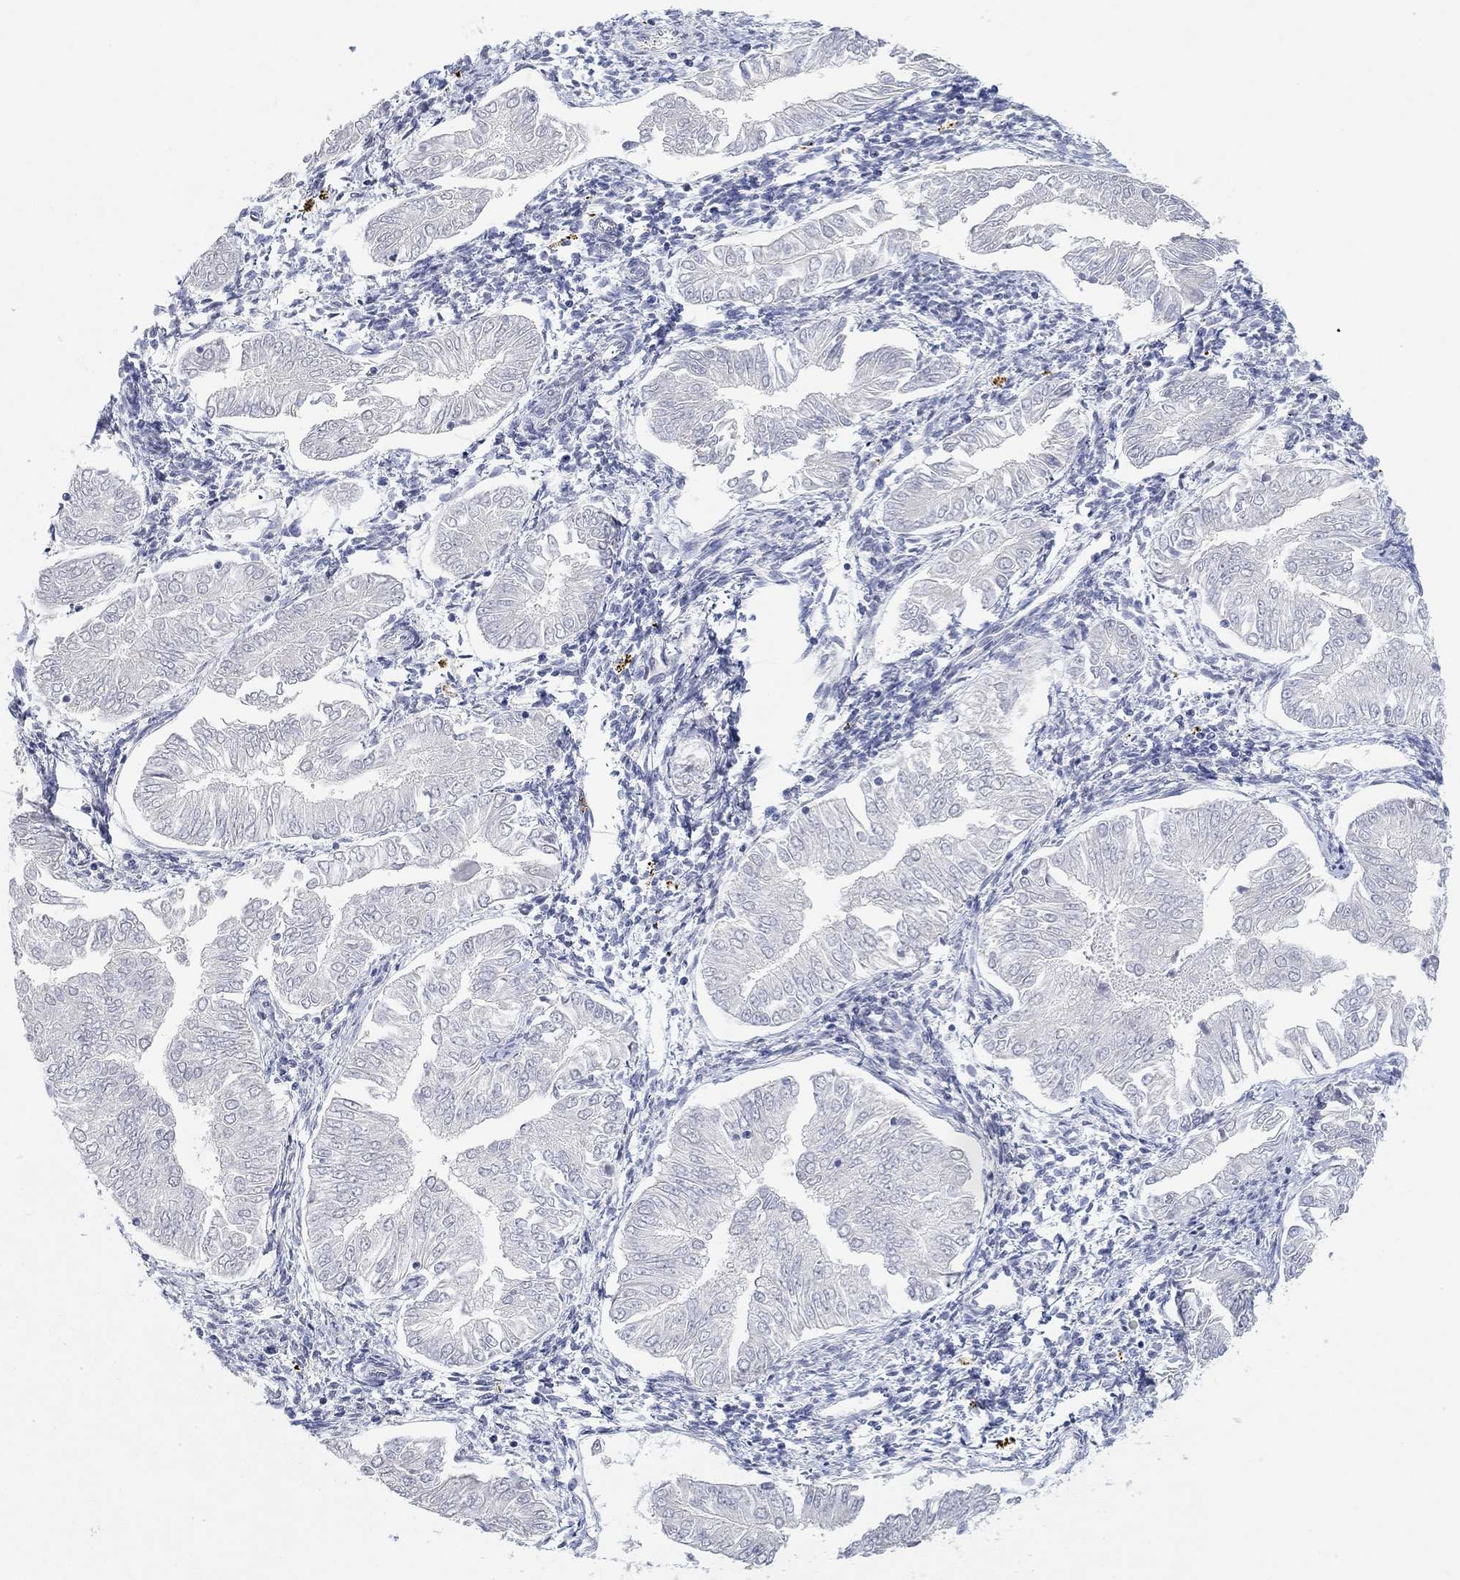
{"staining": {"intensity": "negative", "quantity": "none", "location": "none"}, "tissue": "endometrial cancer", "cell_type": "Tumor cells", "image_type": "cancer", "snomed": [{"axis": "morphology", "description": "Adenocarcinoma, NOS"}, {"axis": "topography", "description": "Endometrium"}], "caption": "Human endometrial cancer stained for a protein using immunohistochemistry displays no staining in tumor cells.", "gene": "VAT1L", "patient": {"sex": "female", "age": 53}}